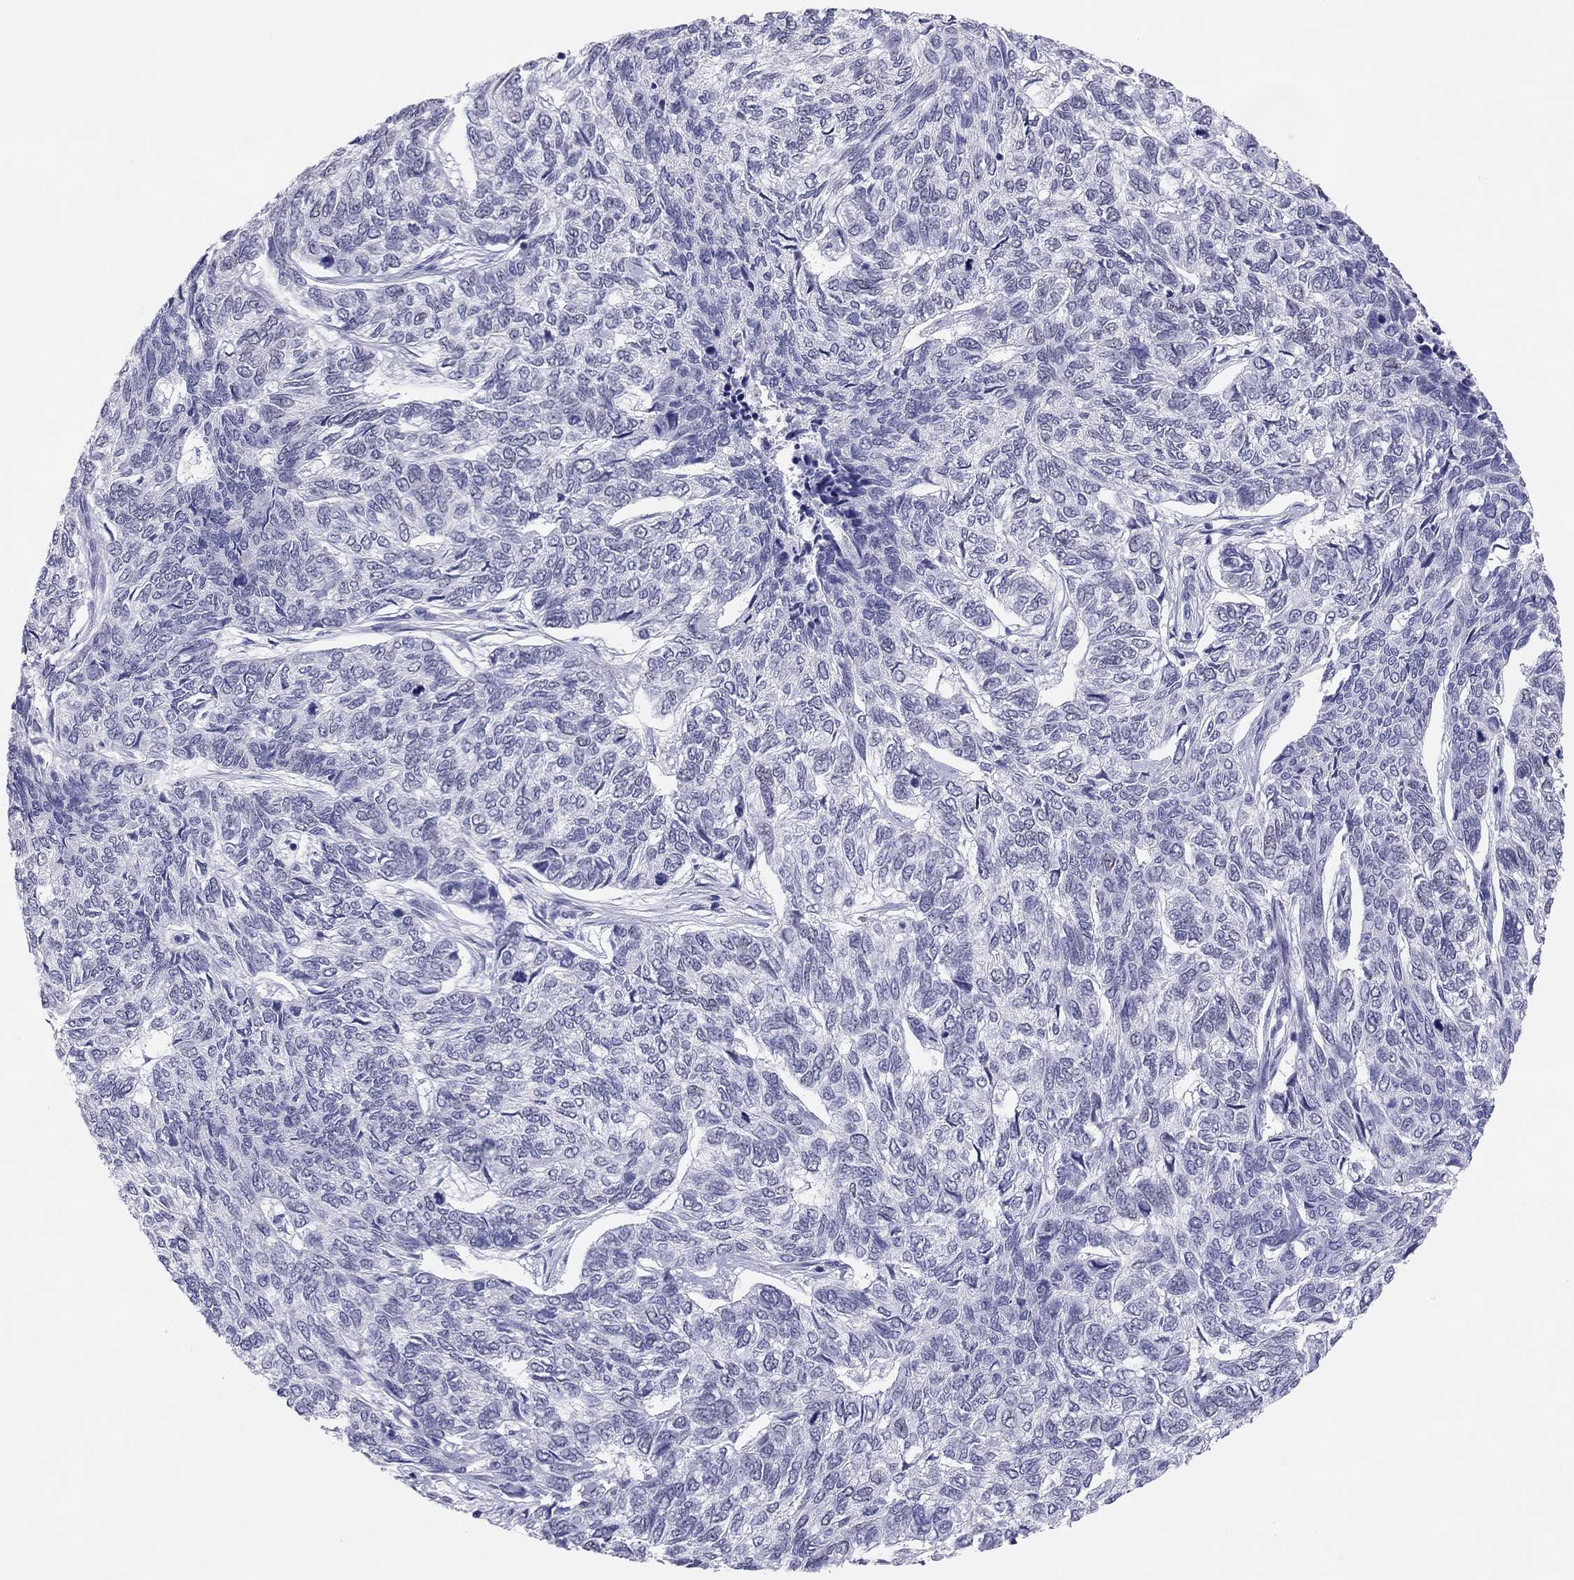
{"staining": {"intensity": "negative", "quantity": "none", "location": "none"}, "tissue": "skin cancer", "cell_type": "Tumor cells", "image_type": "cancer", "snomed": [{"axis": "morphology", "description": "Basal cell carcinoma"}, {"axis": "topography", "description": "Skin"}], "caption": "This is an immunohistochemistry micrograph of human skin basal cell carcinoma. There is no staining in tumor cells.", "gene": "PHOX2A", "patient": {"sex": "female", "age": 65}}